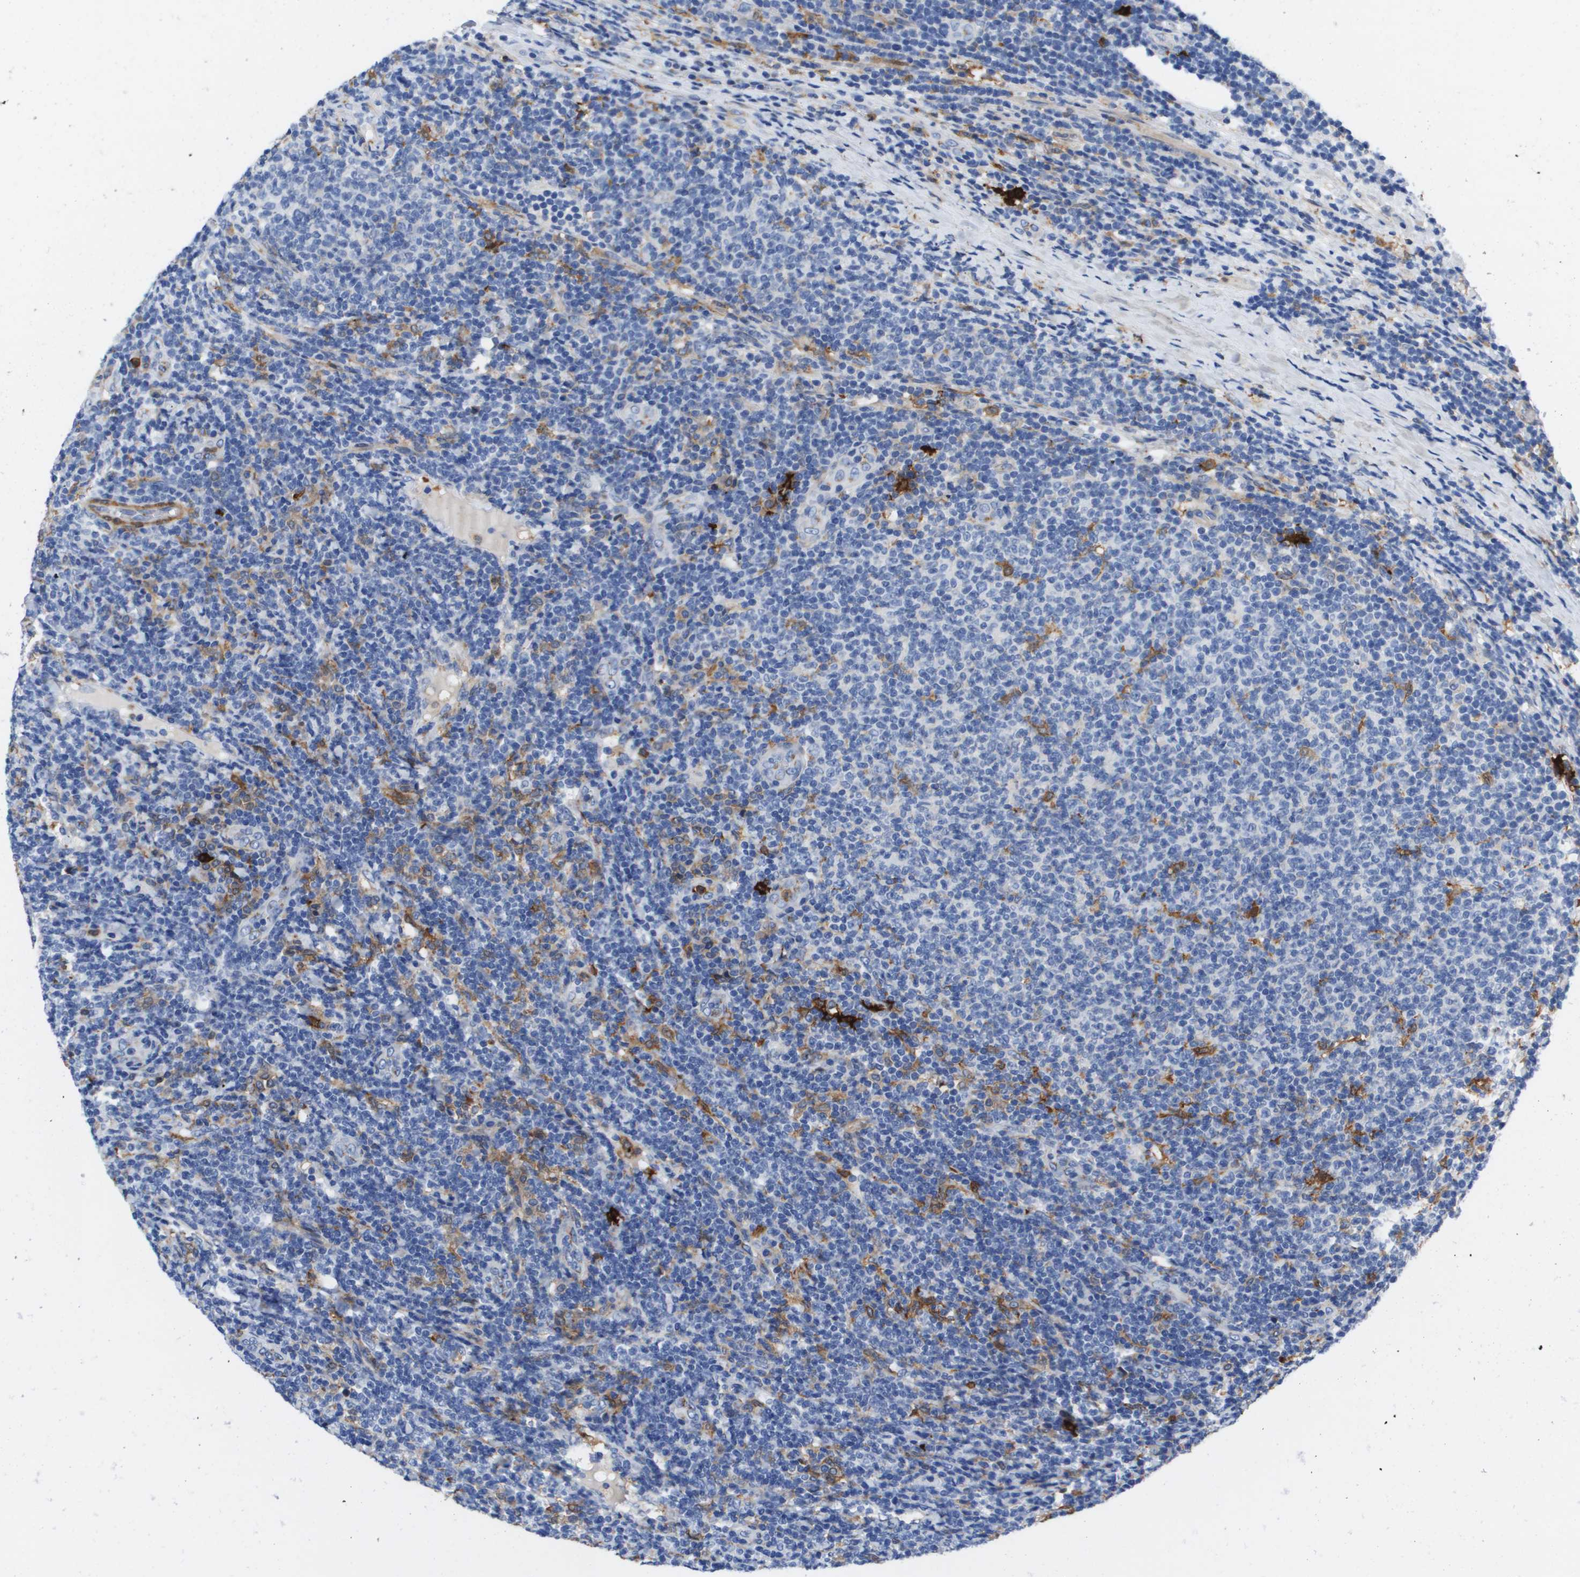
{"staining": {"intensity": "negative", "quantity": "none", "location": "none"}, "tissue": "lymphoma", "cell_type": "Tumor cells", "image_type": "cancer", "snomed": [{"axis": "morphology", "description": "Malignant lymphoma, non-Hodgkin's type, Low grade"}, {"axis": "topography", "description": "Lymph node"}], "caption": "This image is of lymphoma stained with IHC to label a protein in brown with the nuclei are counter-stained blue. There is no expression in tumor cells.", "gene": "SLC37A2", "patient": {"sex": "male", "age": 66}}